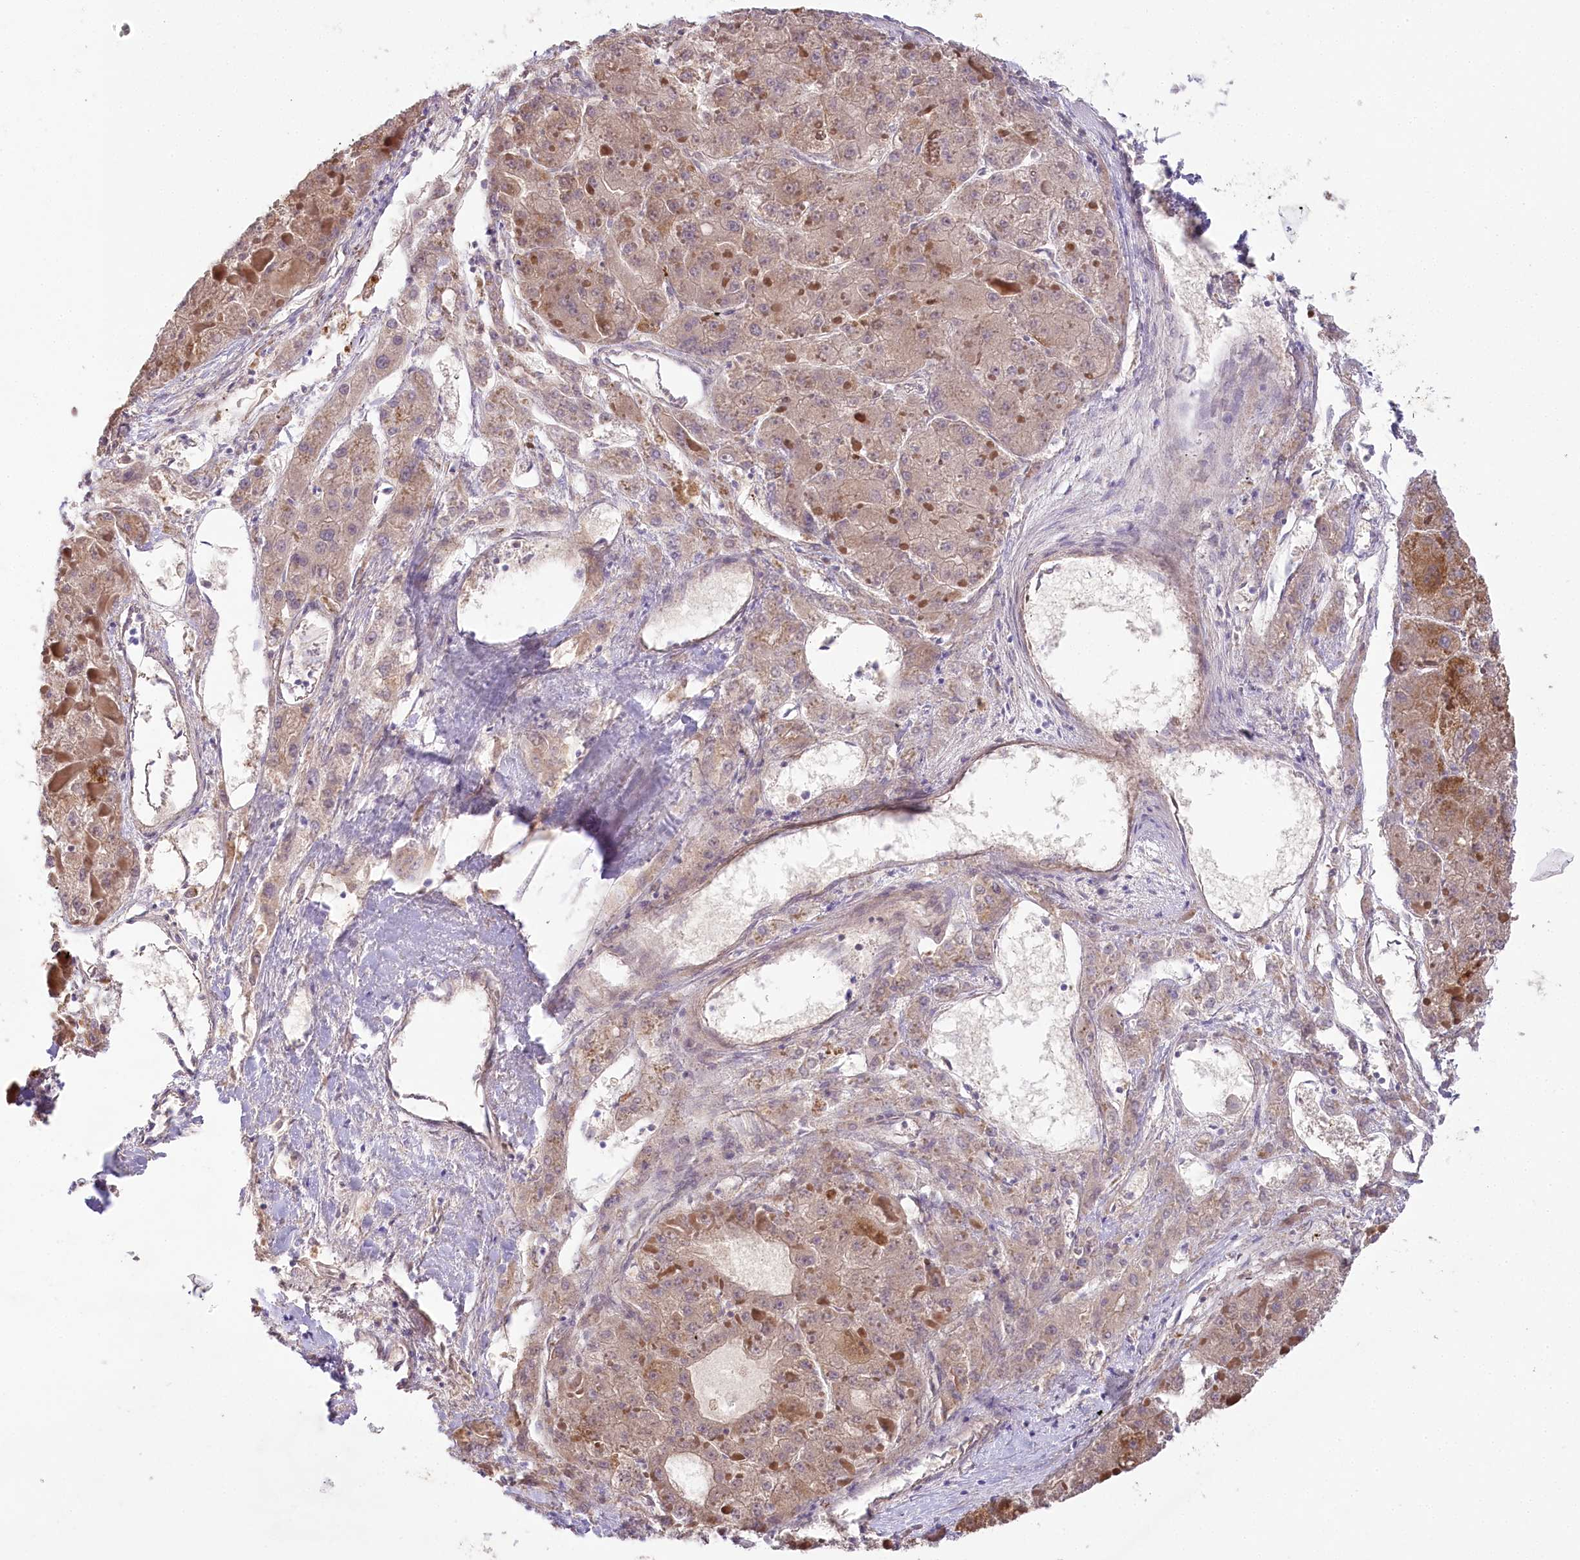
{"staining": {"intensity": "moderate", "quantity": ">75%", "location": "cytoplasmic/membranous"}, "tissue": "liver cancer", "cell_type": "Tumor cells", "image_type": "cancer", "snomed": [{"axis": "morphology", "description": "Carcinoma, Hepatocellular, NOS"}, {"axis": "topography", "description": "Liver"}], "caption": "Immunohistochemical staining of liver cancer (hepatocellular carcinoma) shows medium levels of moderate cytoplasmic/membranous protein positivity in about >75% of tumor cells. Using DAB (brown) and hematoxylin (blue) stains, captured at high magnification using brightfield microscopy.", "gene": "MYOZ1", "patient": {"sex": "female", "age": 73}}